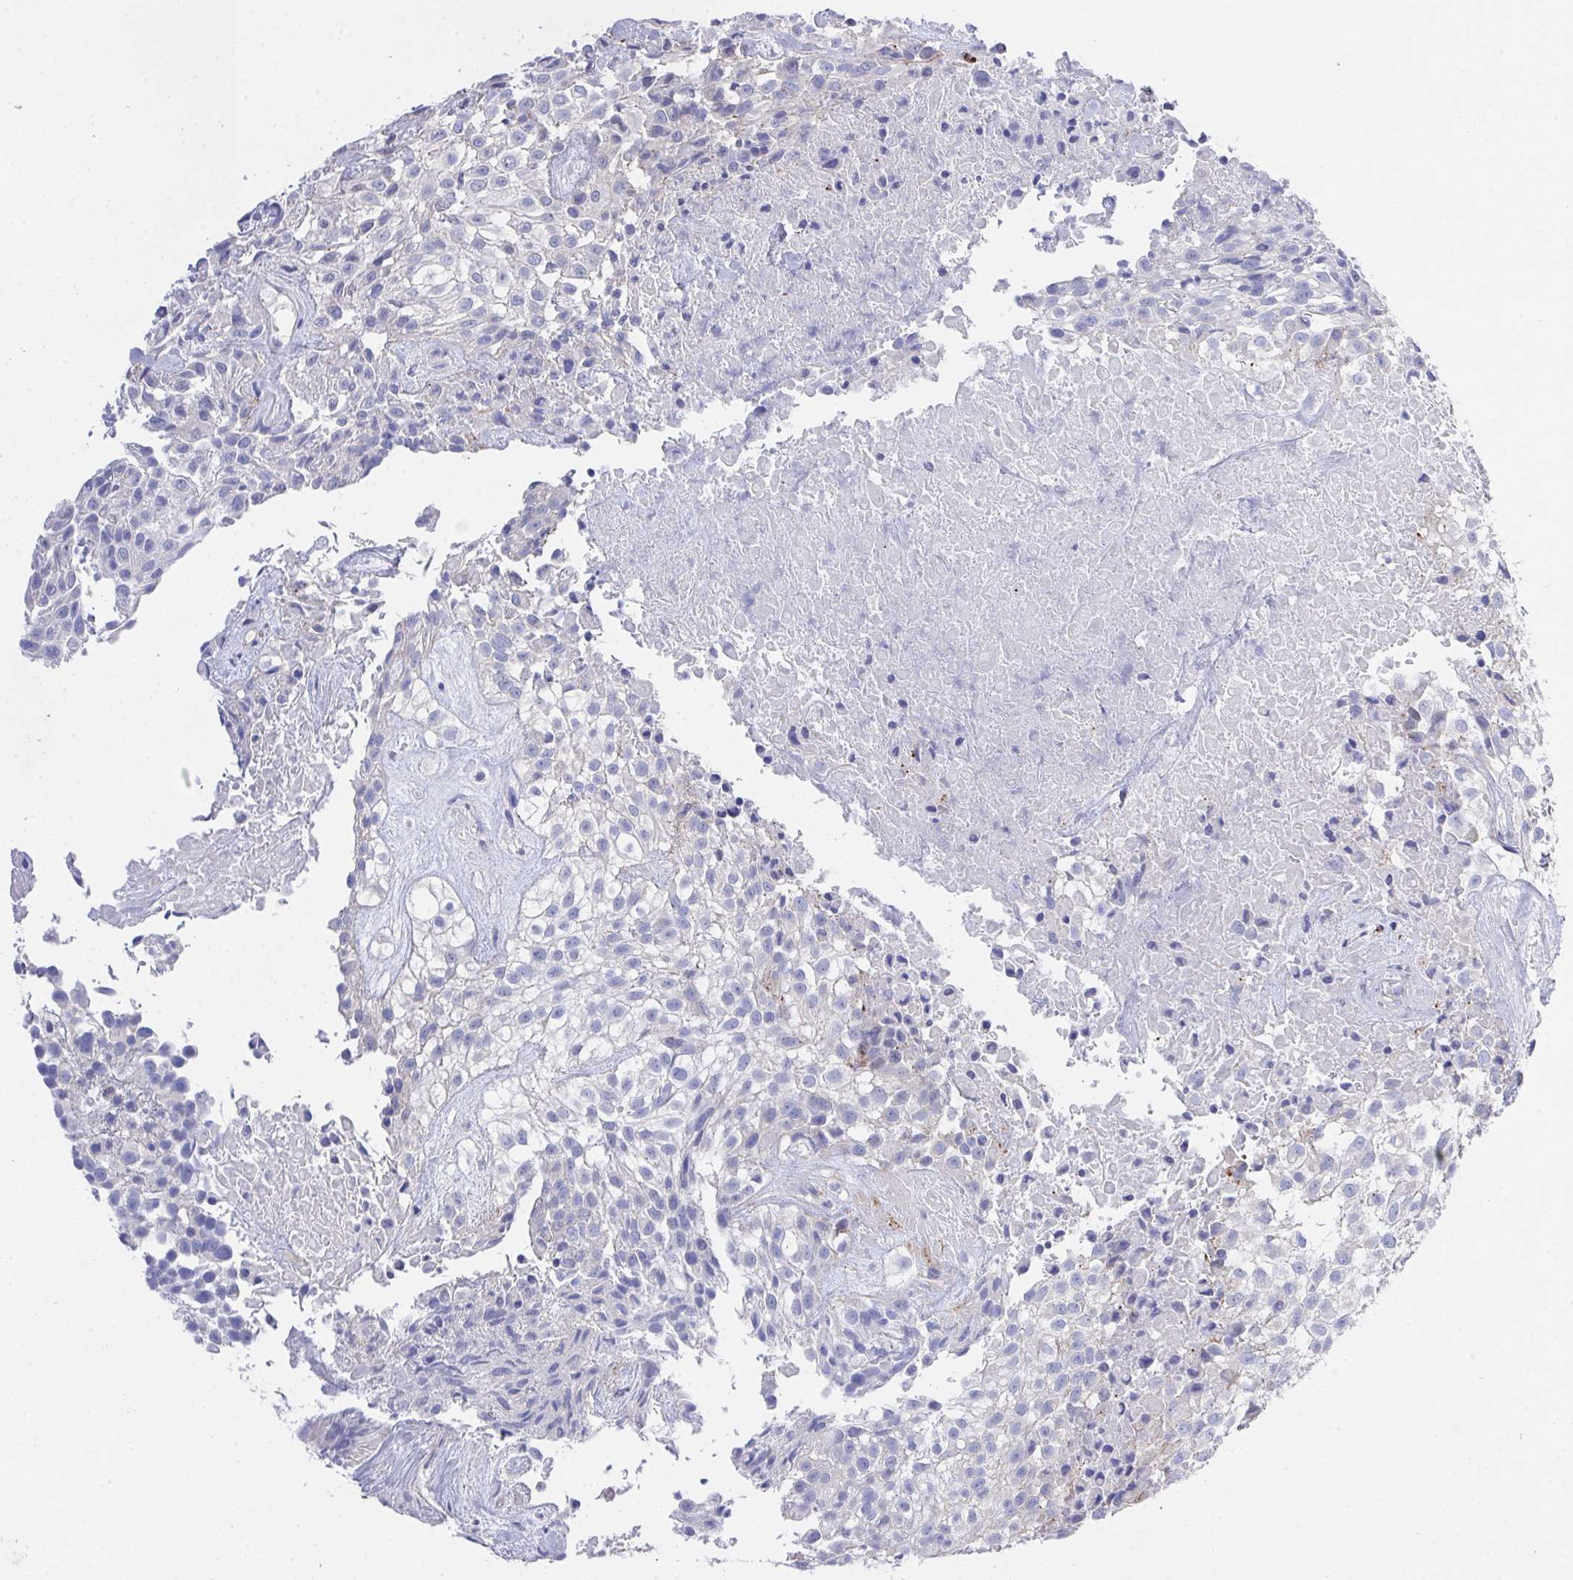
{"staining": {"intensity": "negative", "quantity": "none", "location": "none"}, "tissue": "urothelial cancer", "cell_type": "Tumor cells", "image_type": "cancer", "snomed": [{"axis": "morphology", "description": "Urothelial carcinoma, High grade"}, {"axis": "topography", "description": "Urinary bladder"}], "caption": "This micrograph is of urothelial carcinoma (high-grade) stained with immunohistochemistry to label a protein in brown with the nuclei are counter-stained blue. There is no positivity in tumor cells. (DAB (3,3'-diaminobenzidine) IHC visualized using brightfield microscopy, high magnification).", "gene": "PRG3", "patient": {"sex": "male", "age": 56}}